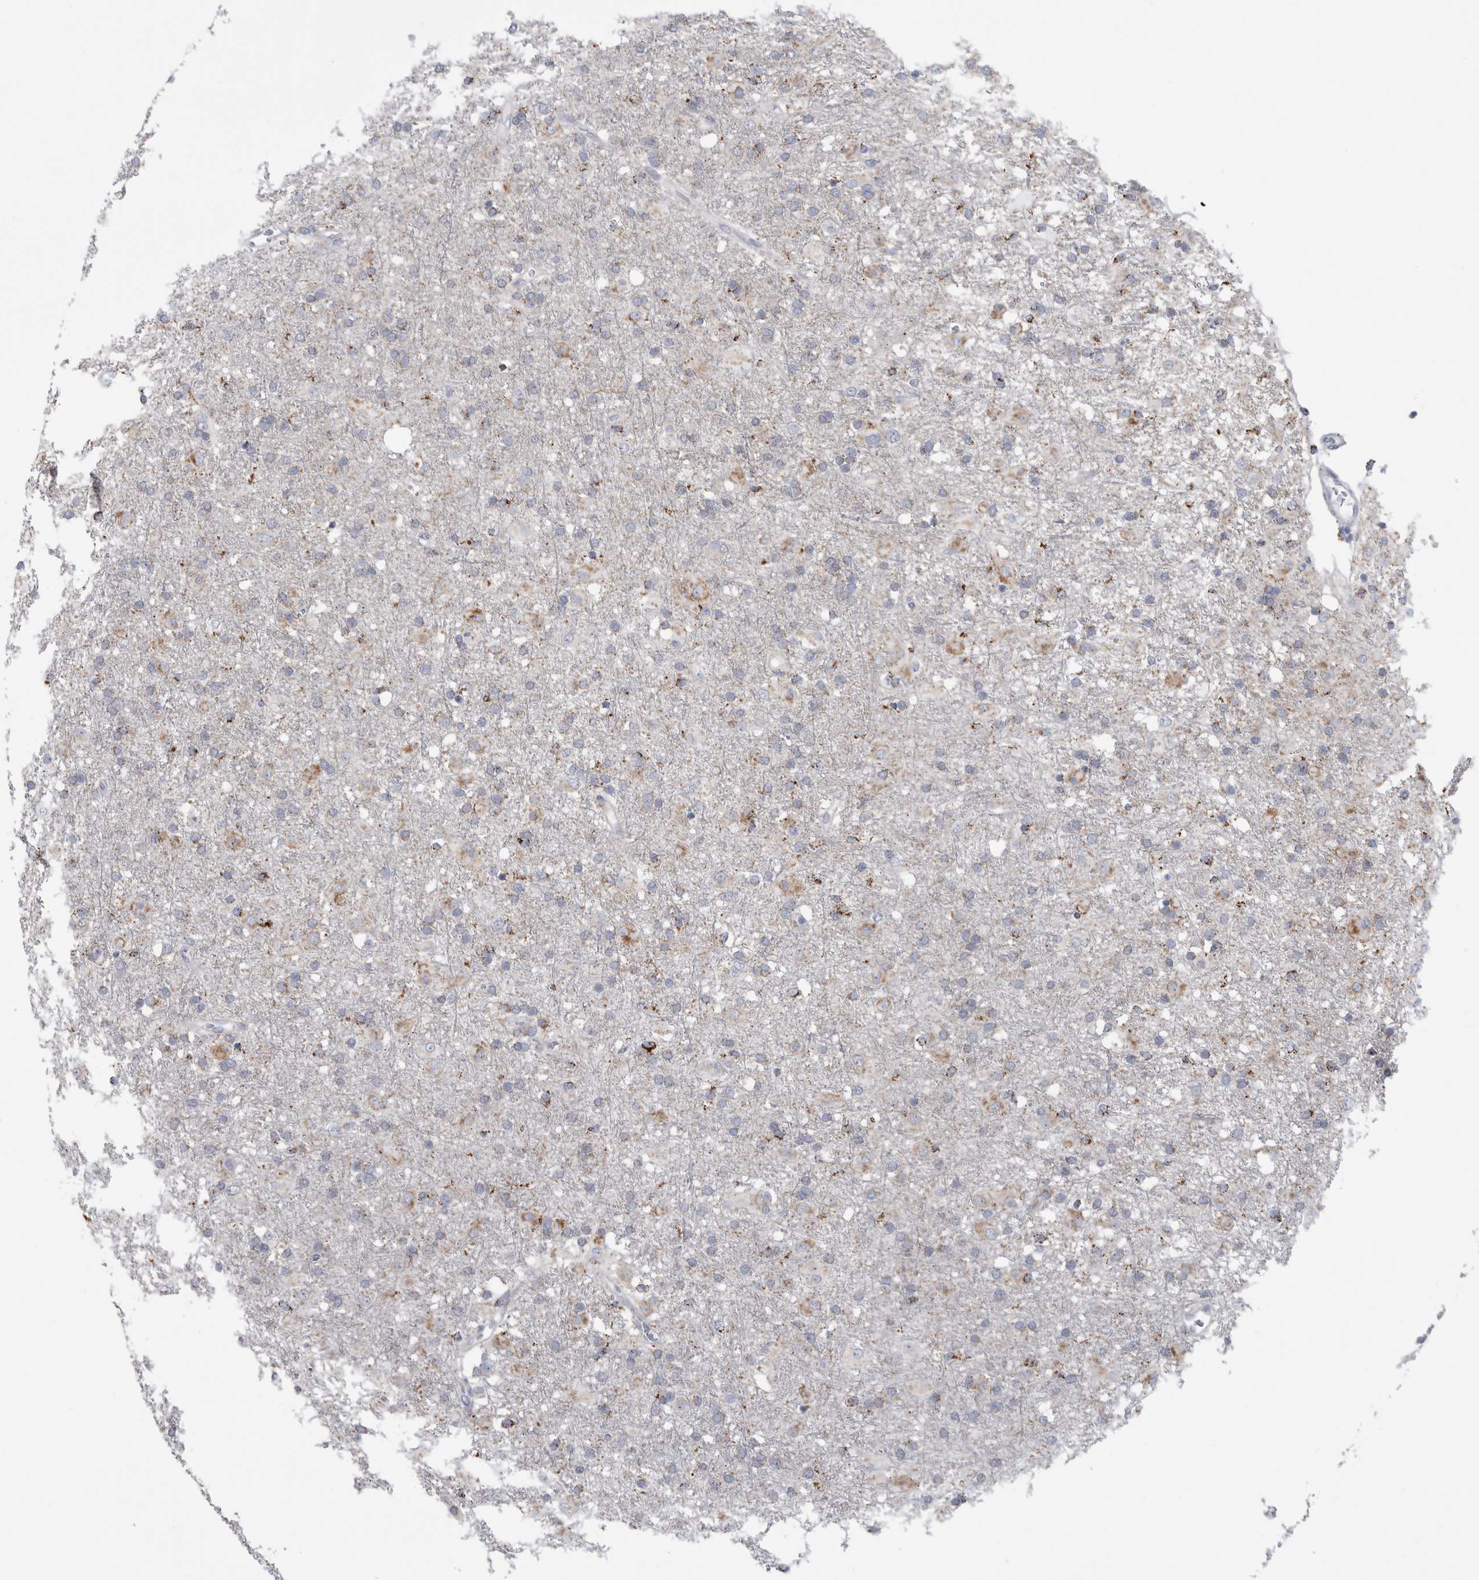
{"staining": {"intensity": "weak", "quantity": "<25%", "location": "cytoplasmic/membranous"}, "tissue": "glioma", "cell_type": "Tumor cells", "image_type": "cancer", "snomed": [{"axis": "morphology", "description": "Glioma, malignant, Low grade"}, {"axis": "topography", "description": "Brain"}], "caption": "Tumor cells show no significant expression in glioma.", "gene": "GATM", "patient": {"sex": "male", "age": 65}}